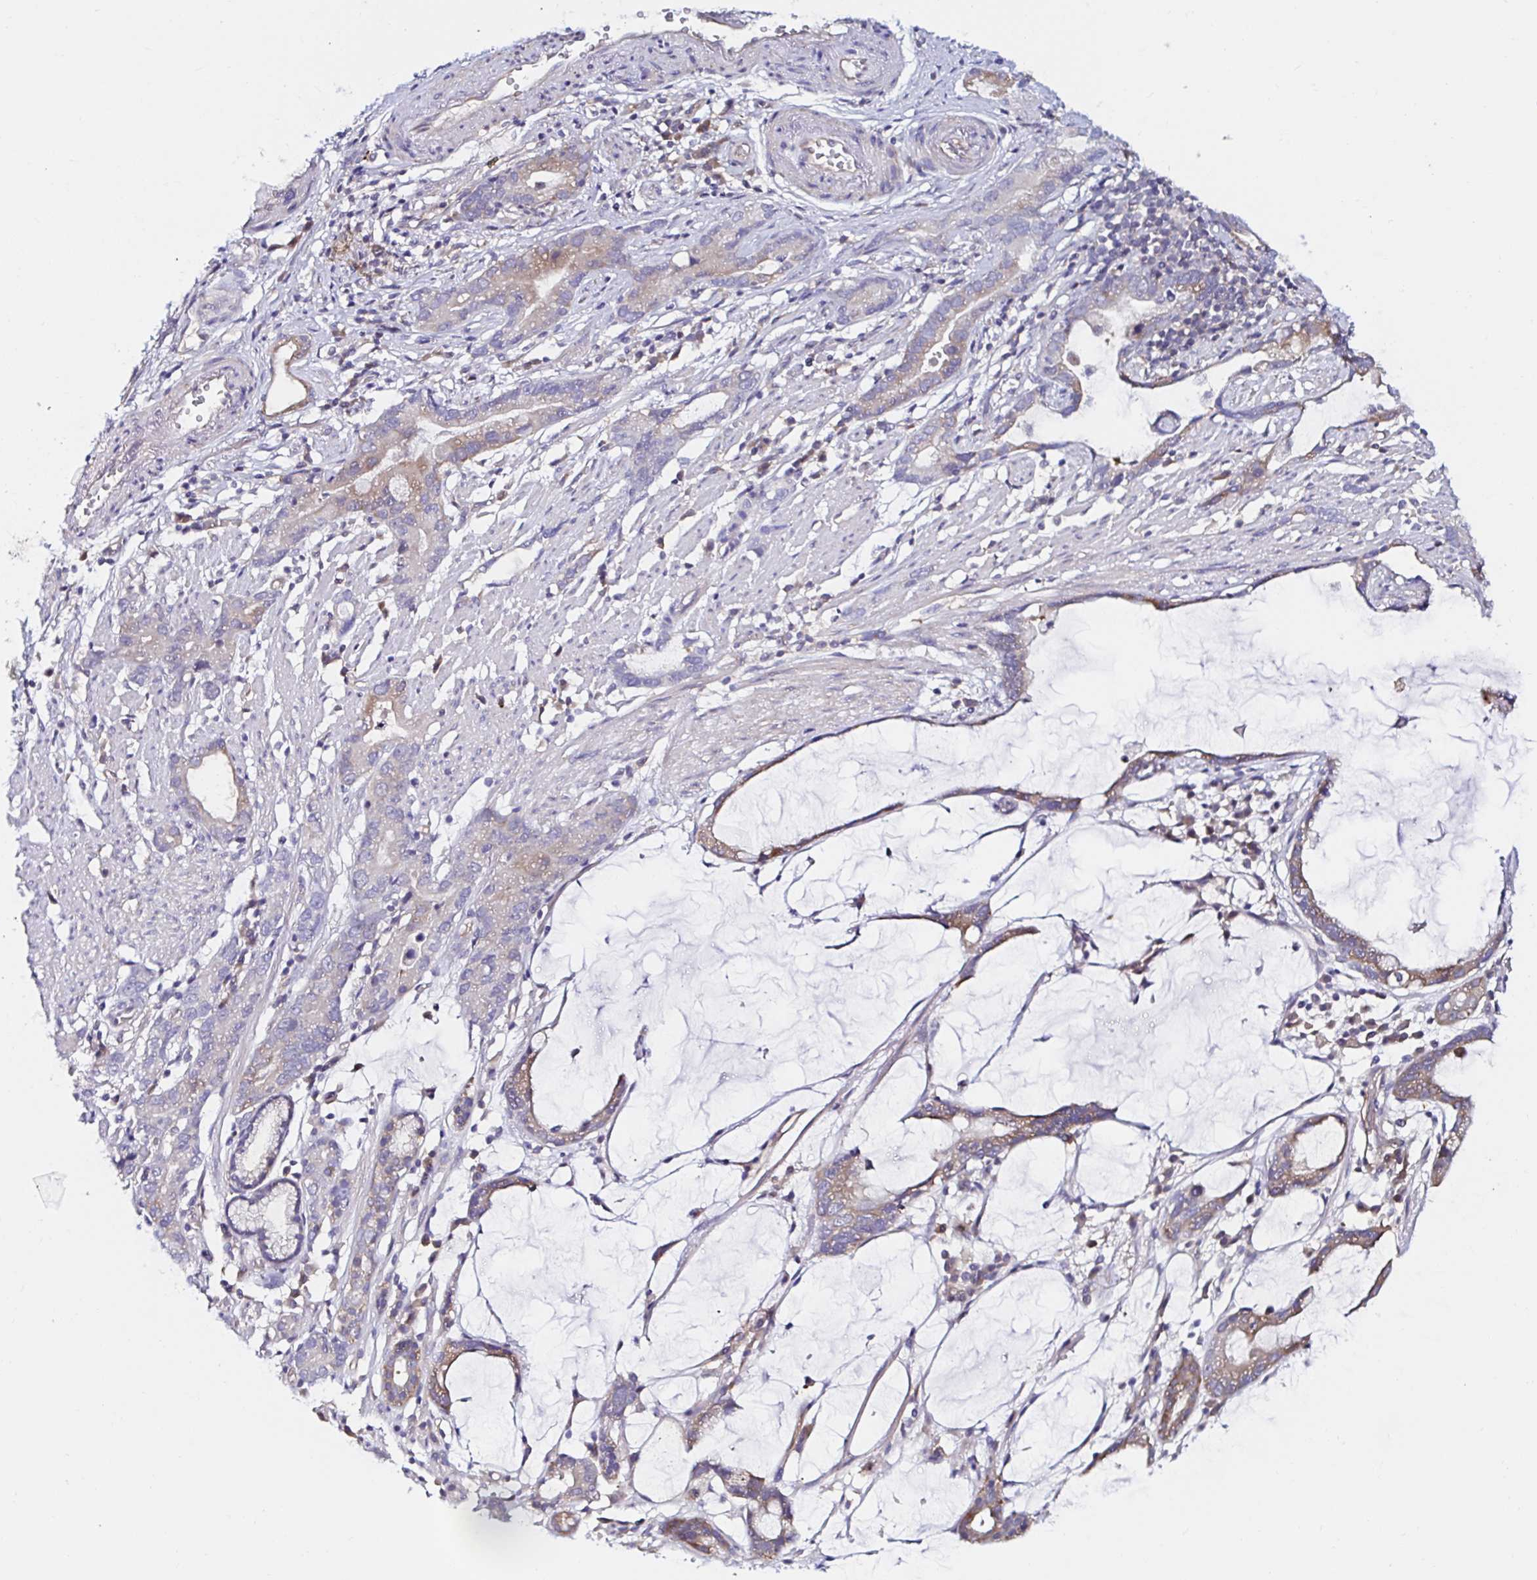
{"staining": {"intensity": "moderate", "quantity": "<25%", "location": "cytoplasmic/membranous"}, "tissue": "stomach cancer", "cell_type": "Tumor cells", "image_type": "cancer", "snomed": [{"axis": "morphology", "description": "Adenocarcinoma, NOS"}, {"axis": "topography", "description": "Stomach"}], "caption": "A photomicrograph showing moderate cytoplasmic/membranous positivity in about <25% of tumor cells in stomach cancer (adenocarcinoma), as visualized by brown immunohistochemical staining.", "gene": "RSRP1", "patient": {"sex": "male", "age": 55}}